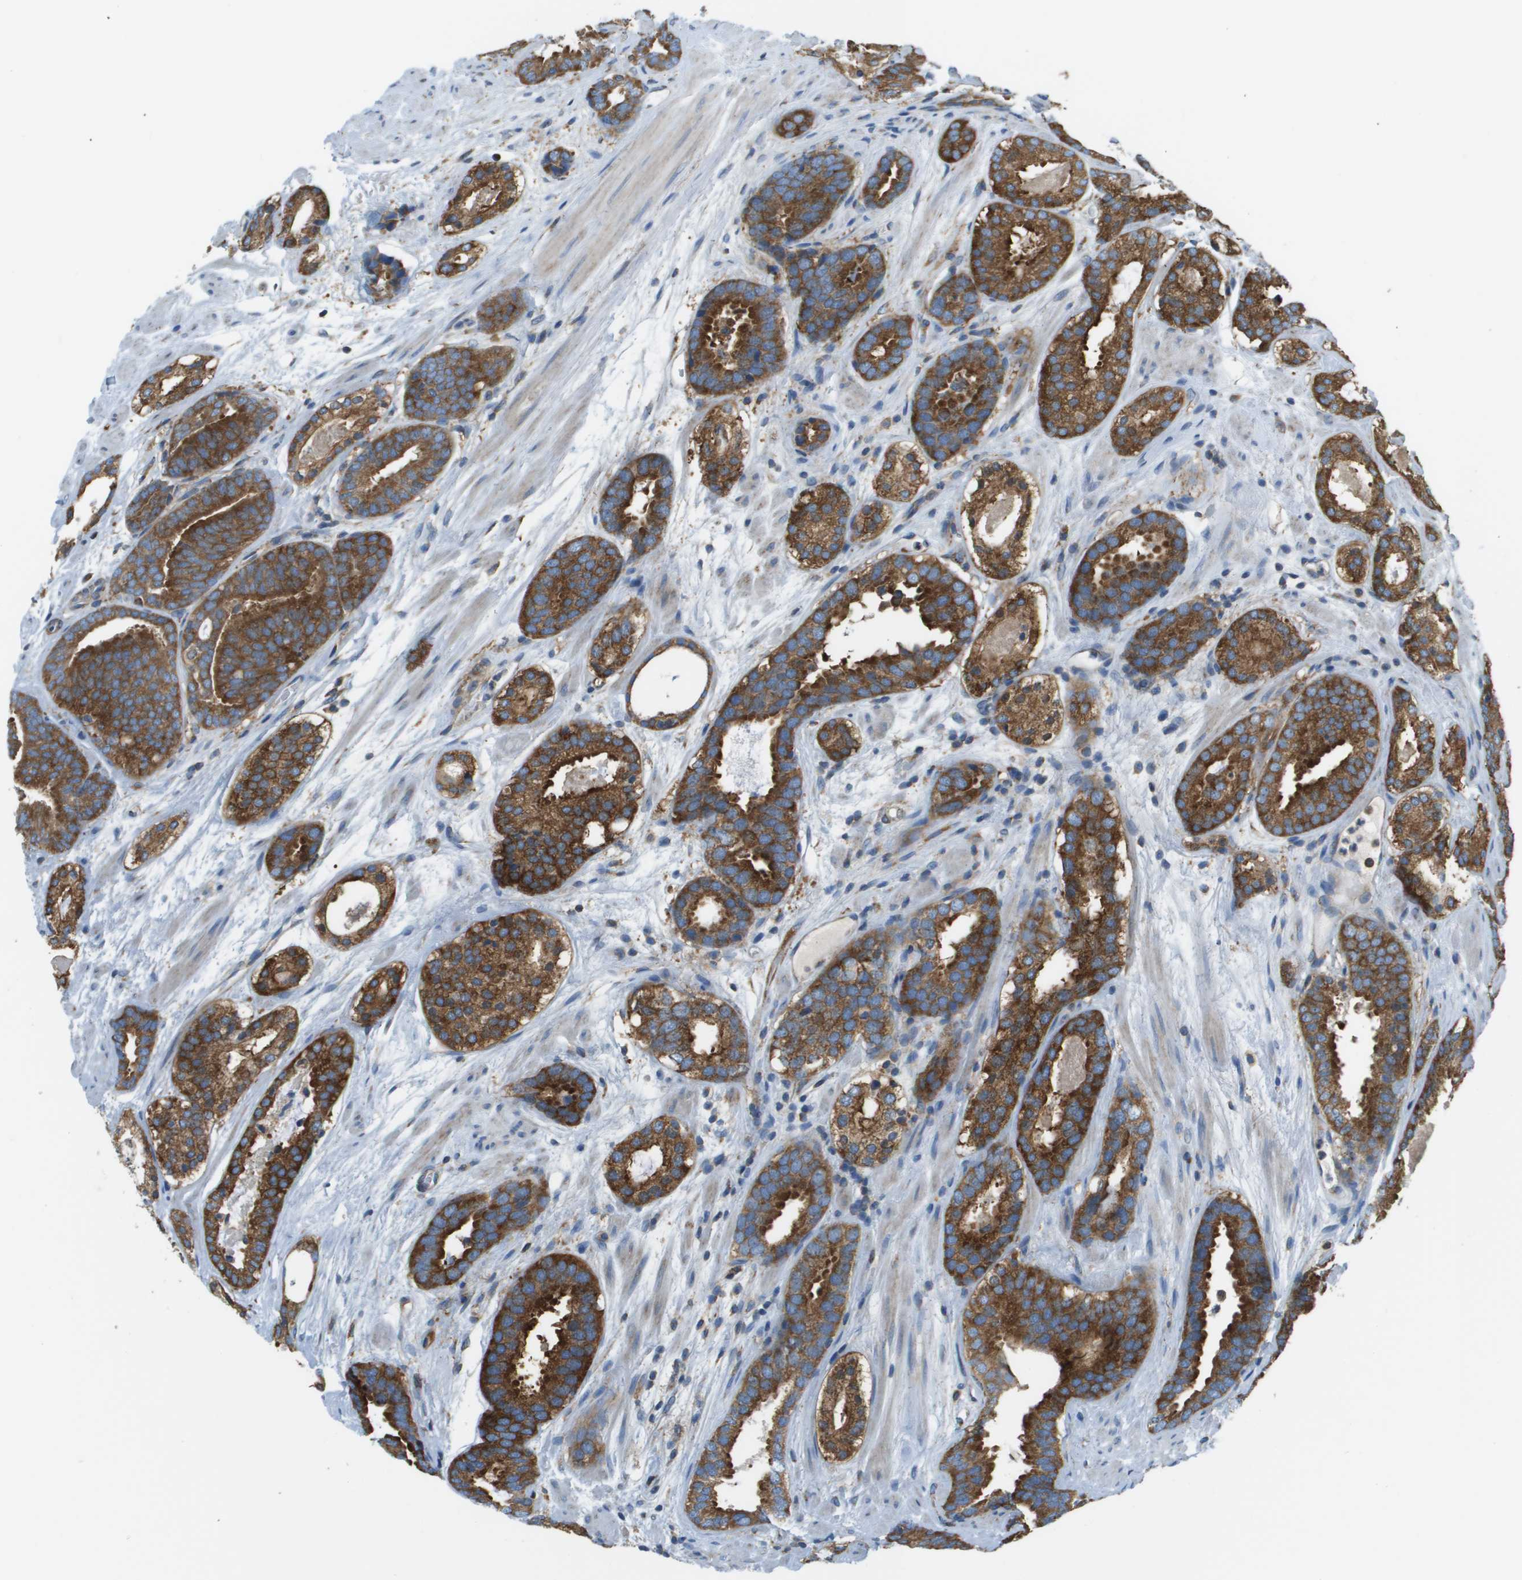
{"staining": {"intensity": "strong", "quantity": ">75%", "location": "cytoplasmic/membranous"}, "tissue": "prostate cancer", "cell_type": "Tumor cells", "image_type": "cancer", "snomed": [{"axis": "morphology", "description": "Adenocarcinoma, Low grade"}, {"axis": "topography", "description": "Prostate"}], "caption": "This is an image of IHC staining of prostate adenocarcinoma (low-grade), which shows strong positivity in the cytoplasmic/membranous of tumor cells.", "gene": "TAOK3", "patient": {"sex": "male", "age": 69}}